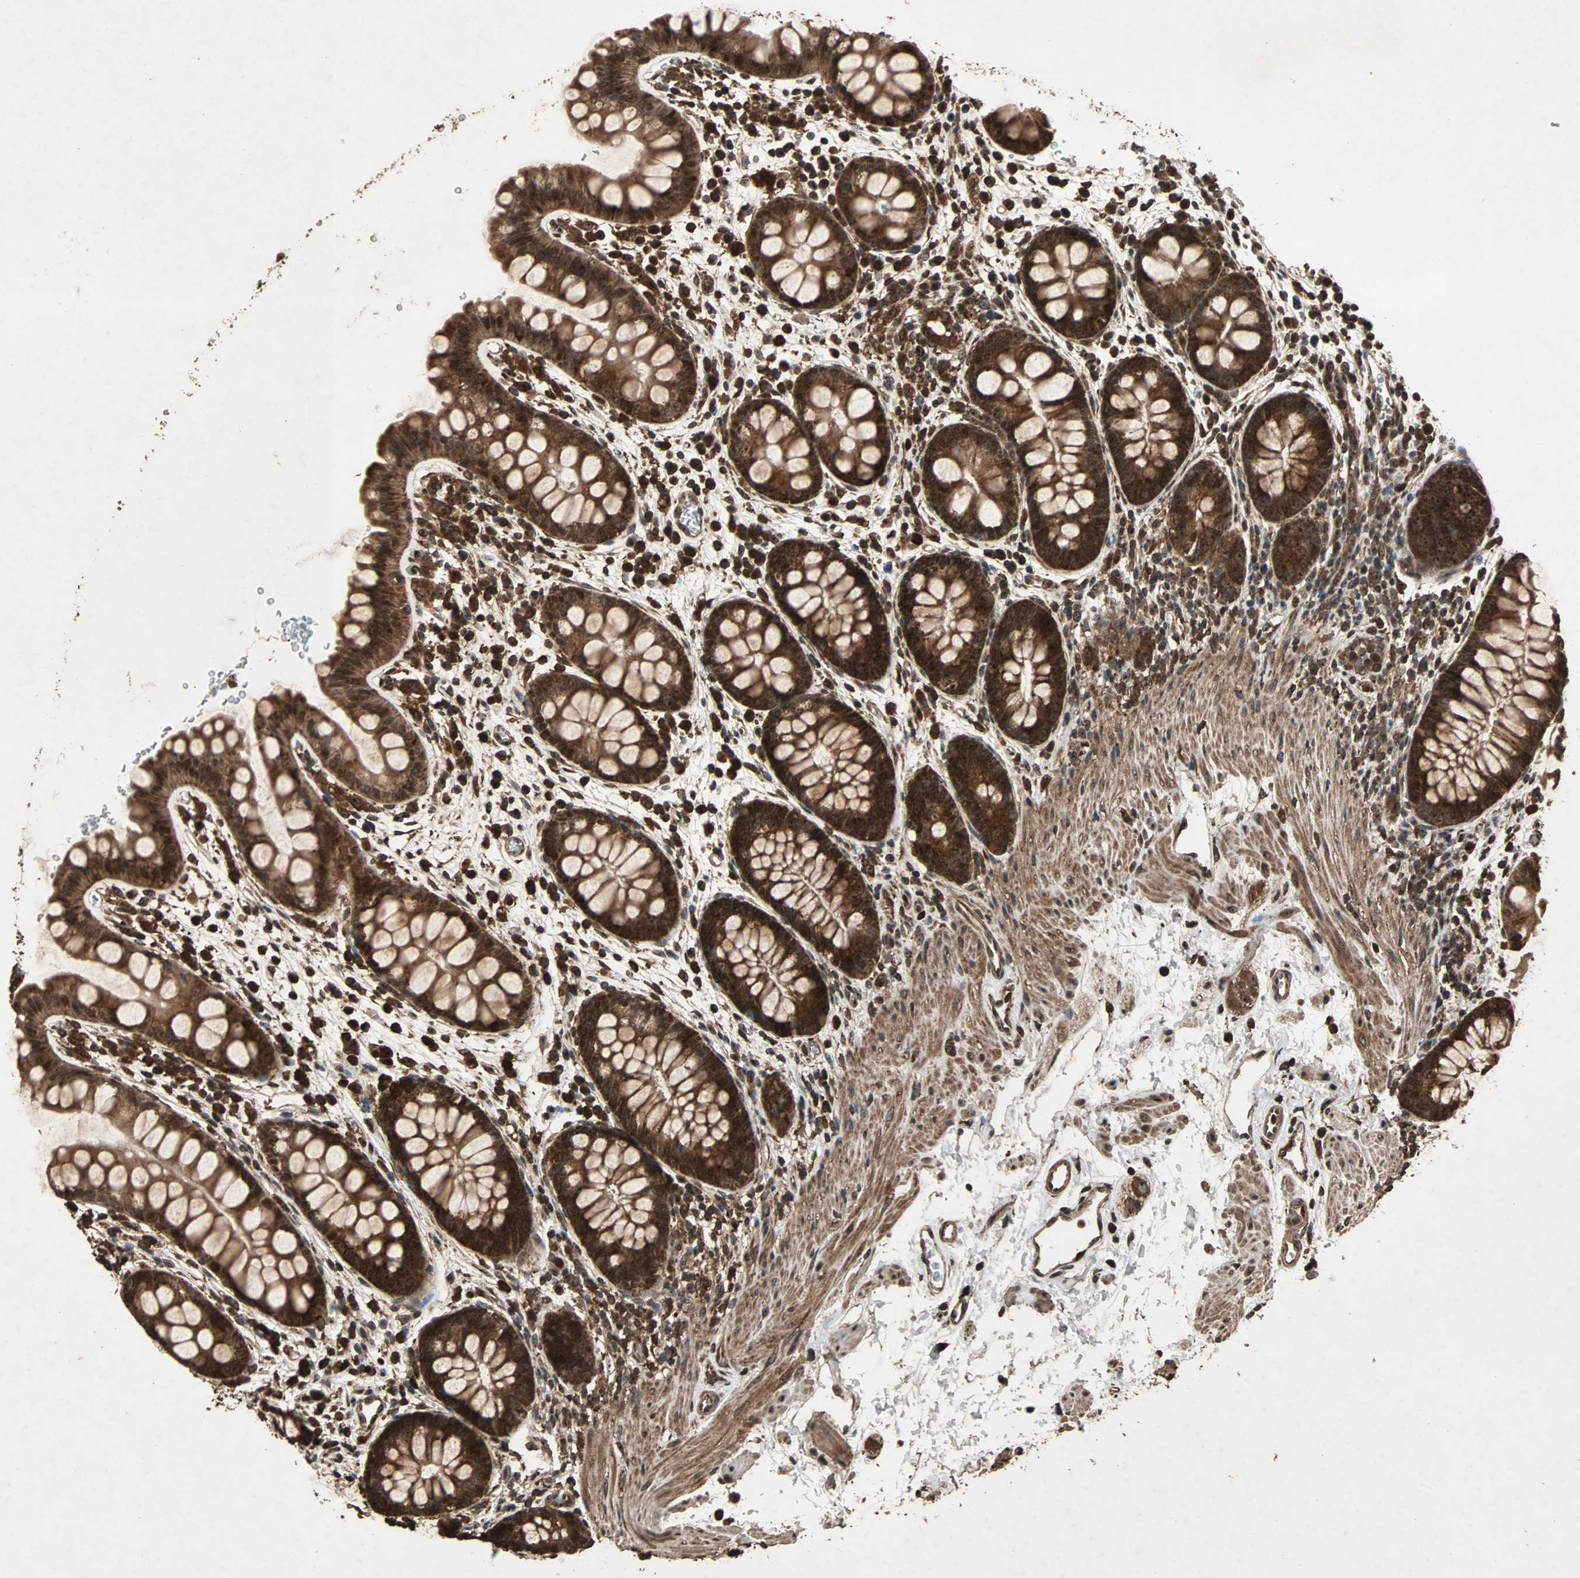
{"staining": {"intensity": "strong", "quantity": ">75%", "location": "cytoplasmic/membranous"}, "tissue": "rectum", "cell_type": "Glandular cells", "image_type": "normal", "snomed": [{"axis": "morphology", "description": "Normal tissue, NOS"}, {"axis": "topography", "description": "Rectum"}], "caption": "Protein staining of normal rectum shows strong cytoplasmic/membranous positivity in approximately >75% of glandular cells. The staining was performed using DAB to visualize the protein expression in brown, while the nuclei were stained in blue with hematoxylin (Magnification: 20x).", "gene": "LAMTOR5", "patient": {"sex": "female", "age": 24}}